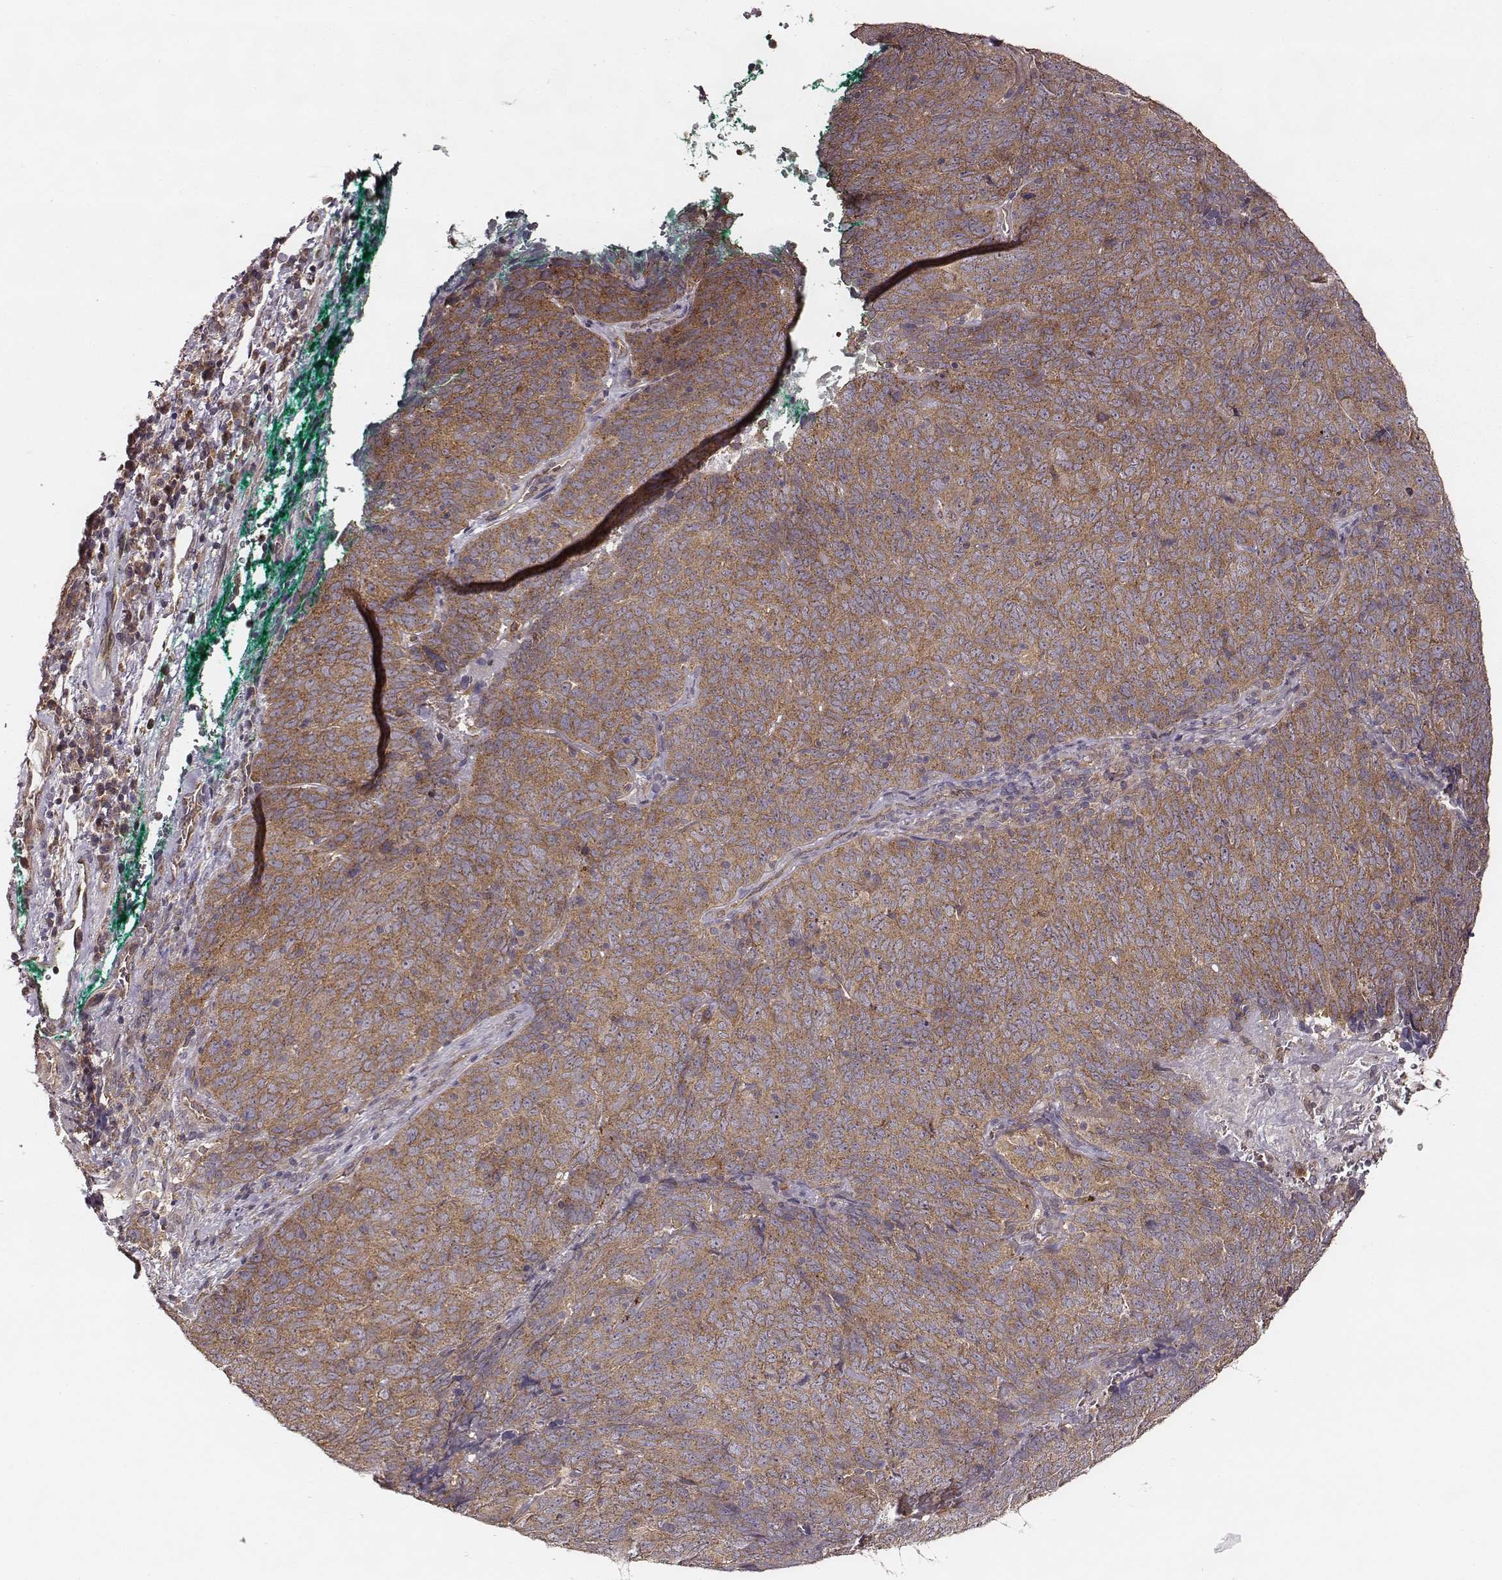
{"staining": {"intensity": "moderate", "quantity": ">75%", "location": "cytoplasmic/membranous"}, "tissue": "skin cancer", "cell_type": "Tumor cells", "image_type": "cancer", "snomed": [{"axis": "morphology", "description": "Squamous cell carcinoma, NOS"}, {"axis": "topography", "description": "Skin"}, {"axis": "topography", "description": "Anal"}], "caption": "IHC of skin cancer (squamous cell carcinoma) exhibits medium levels of moderate cytoplasmic/membranous positivity in about >75% of tumor cells. (Brightfield microscopy of DAB IHC at high magnification).", "gene": "VPS26A", "patient": {"sex": "female", "age": 51}}